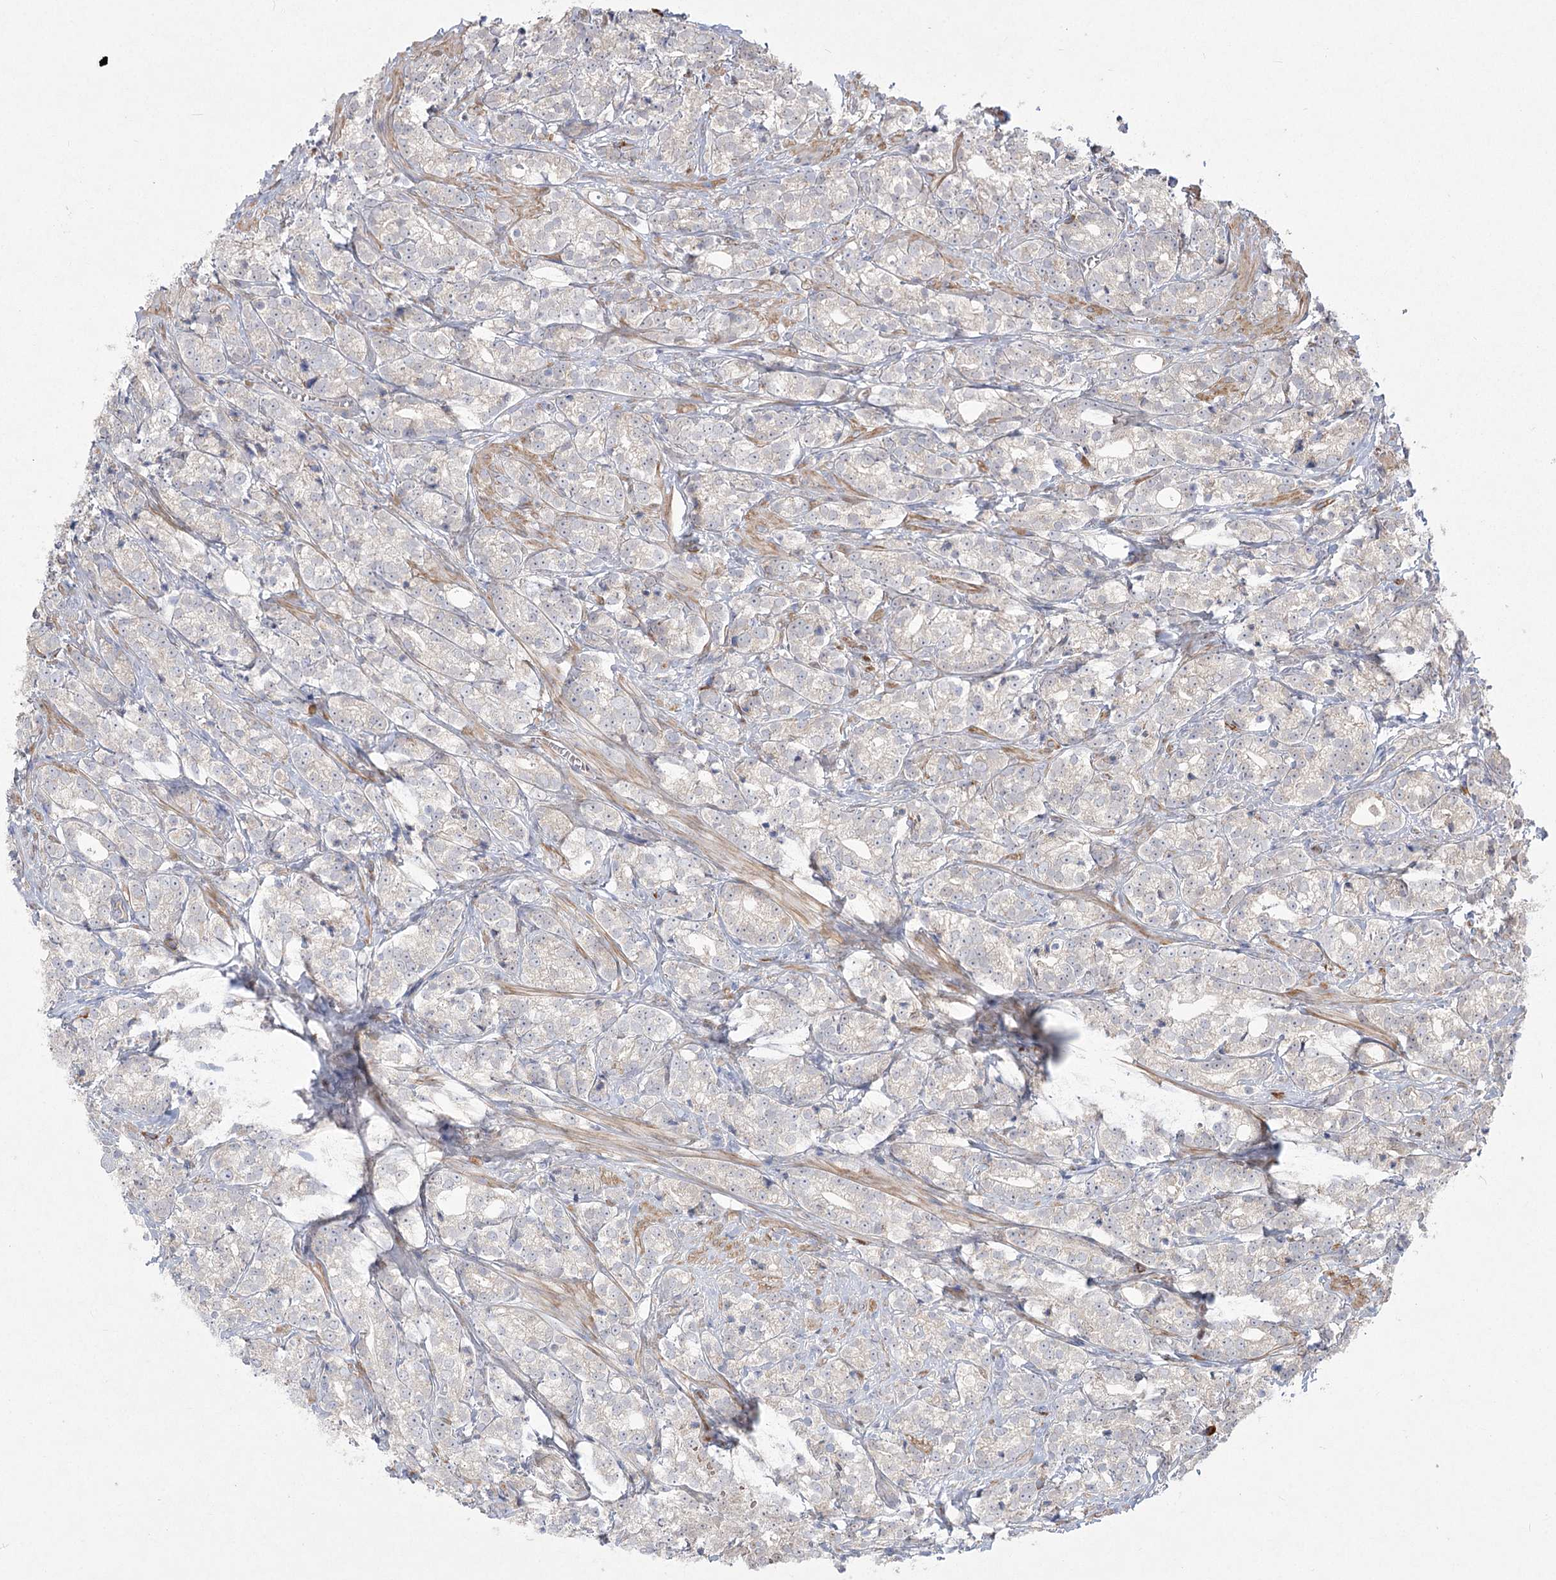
{"staining": {"intensity": "negative", "quantity": "none", "location": "none"}, "tissue": "prostate cancer", "cell_type": "Tumor cells", "image_type": "cancer", "snomed": [{"axis": "morphology", "description": "Adenocarcinoma, High grade"}, {"axis": "topography", "description": "Prostate"}], "caption": "Tumor cells are negative for protein expression in human prostate cancer (high-grade adenocarcinoma). (IHC, brightfield microscopy, high magnification).", "gene": "CAMTA1", "patient": {"sex": "male", "age": 69}}